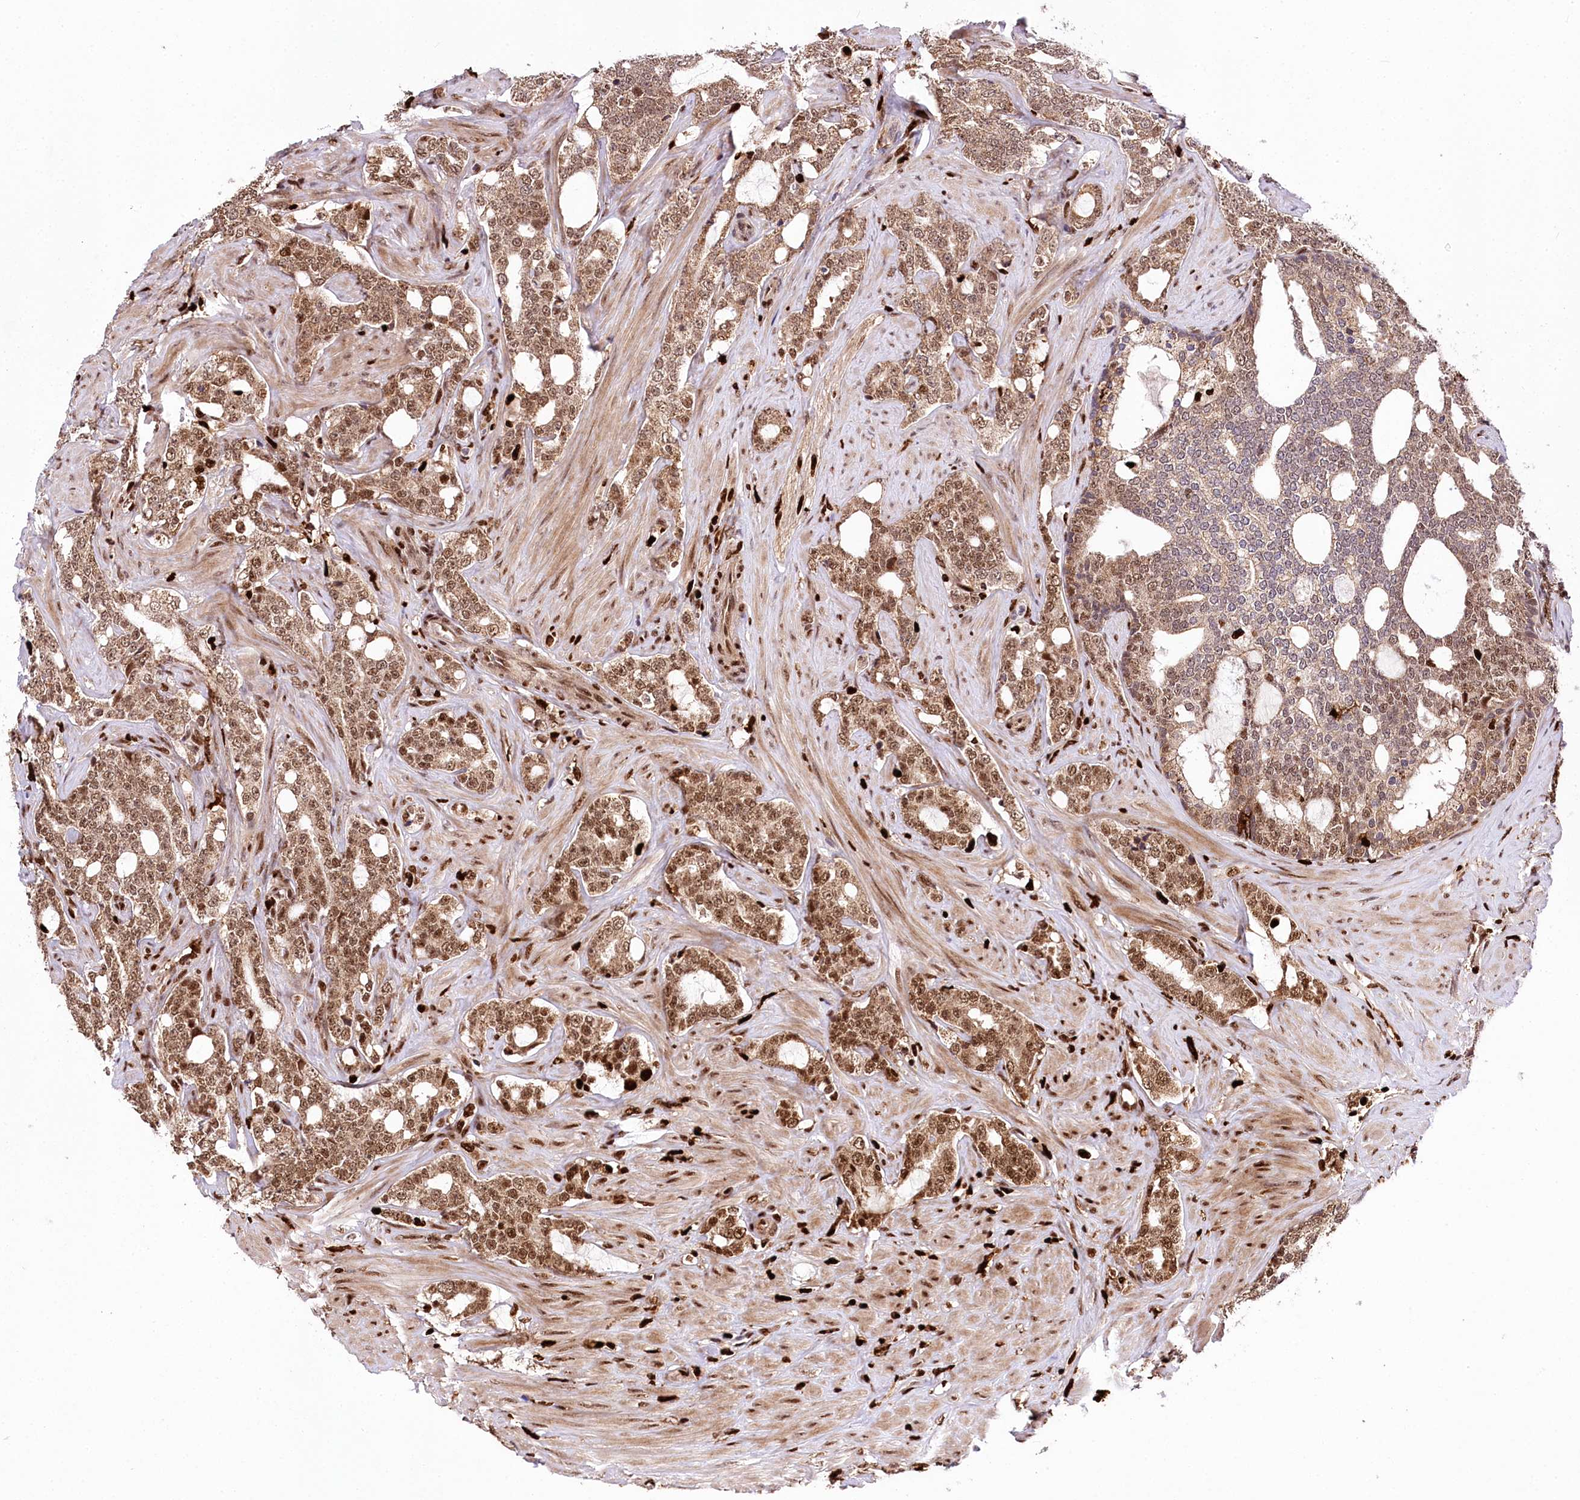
{"staining": {"intensity": "moderate", "quantity": ">75%", "location": "cytoplasmic/membranous,nuclear"}, "tissue": "prostate cancer", "cell_type": "Tumor cells", "image_type": "cancer", "snomed": [{"axis": "morphology", "description": "Adenocarcinoma, High grade"}, {"axis": "topography", "description": "Prostate"}], "caption": "Immunohistochemistry staining of prostate cancer (high-grade adenocarcinoma), which shows medium levels of moderate cytoplasmic/membranous and nuclear positivity in about >75% of tumor cells indicating moderate cytoplasmic/membranous and nuclear protein staining. The staining was performed using DAB (3,3'-diaminobenzidine) (brown) for protein detection and nuclei were counterstained in hematoxylin (blue).", "gene": "FIGN", "patient": {"sex": "male", "age": 64}}